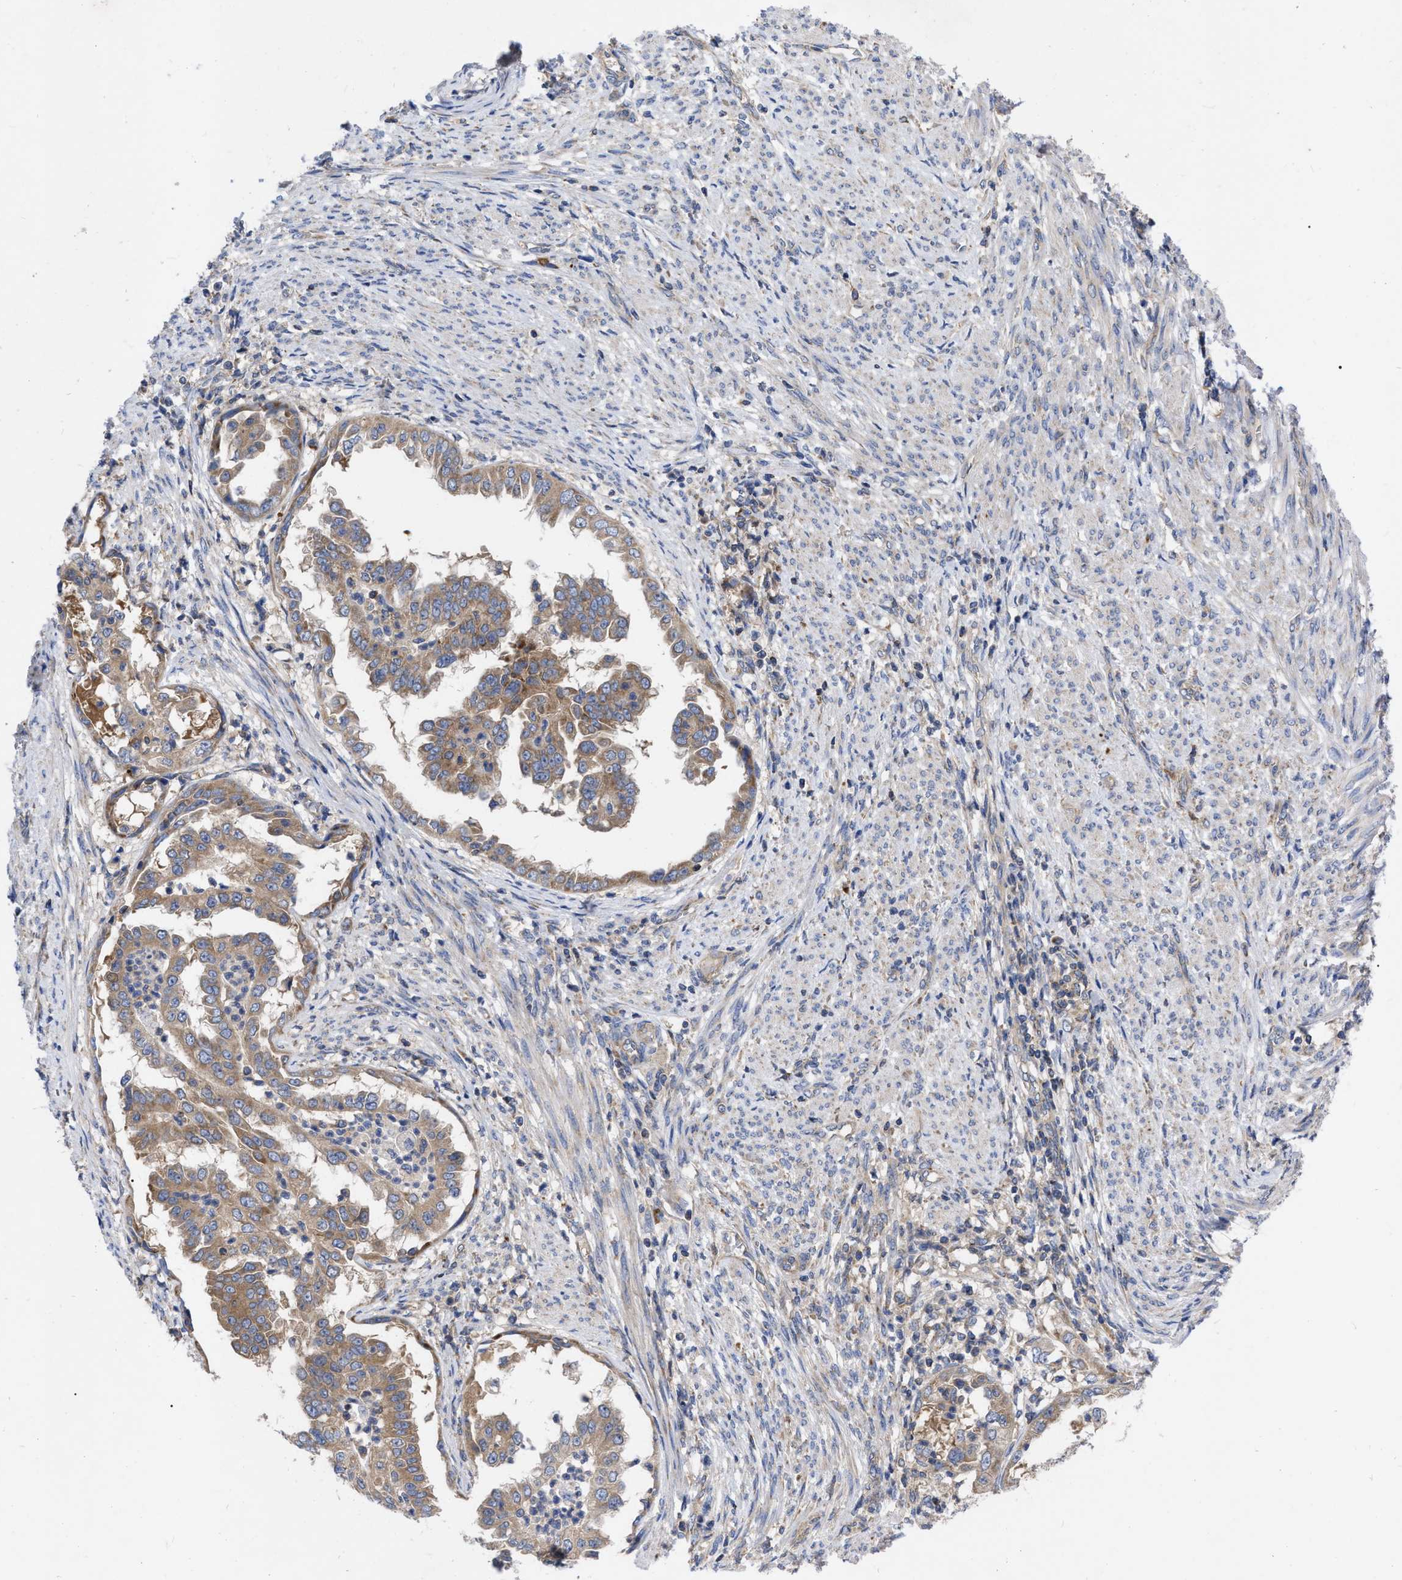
{"staining": {"intensity": "moderate", "quantity": ">75%", "location": "cytoplasmic/membranous"}, "tissue": "endometrial cancer", "cell_type": "Tumor cells", "image_type": "cancer", "snomed": [{"axis": "morphology", "description": "Adenocarcinoma, NOS"}, {"axis": "topography", "description": "Endometrium"}], "caption": "This micrograph reveals immunohistochemistry (IHC) staining of human endometrial adenocarcinoma, with medium moderate cytoplasmic/membranous expression in about >75% of tumor cells.", "gene": "CDKN2C", "patient": {"sex": "female", "age": 85}}